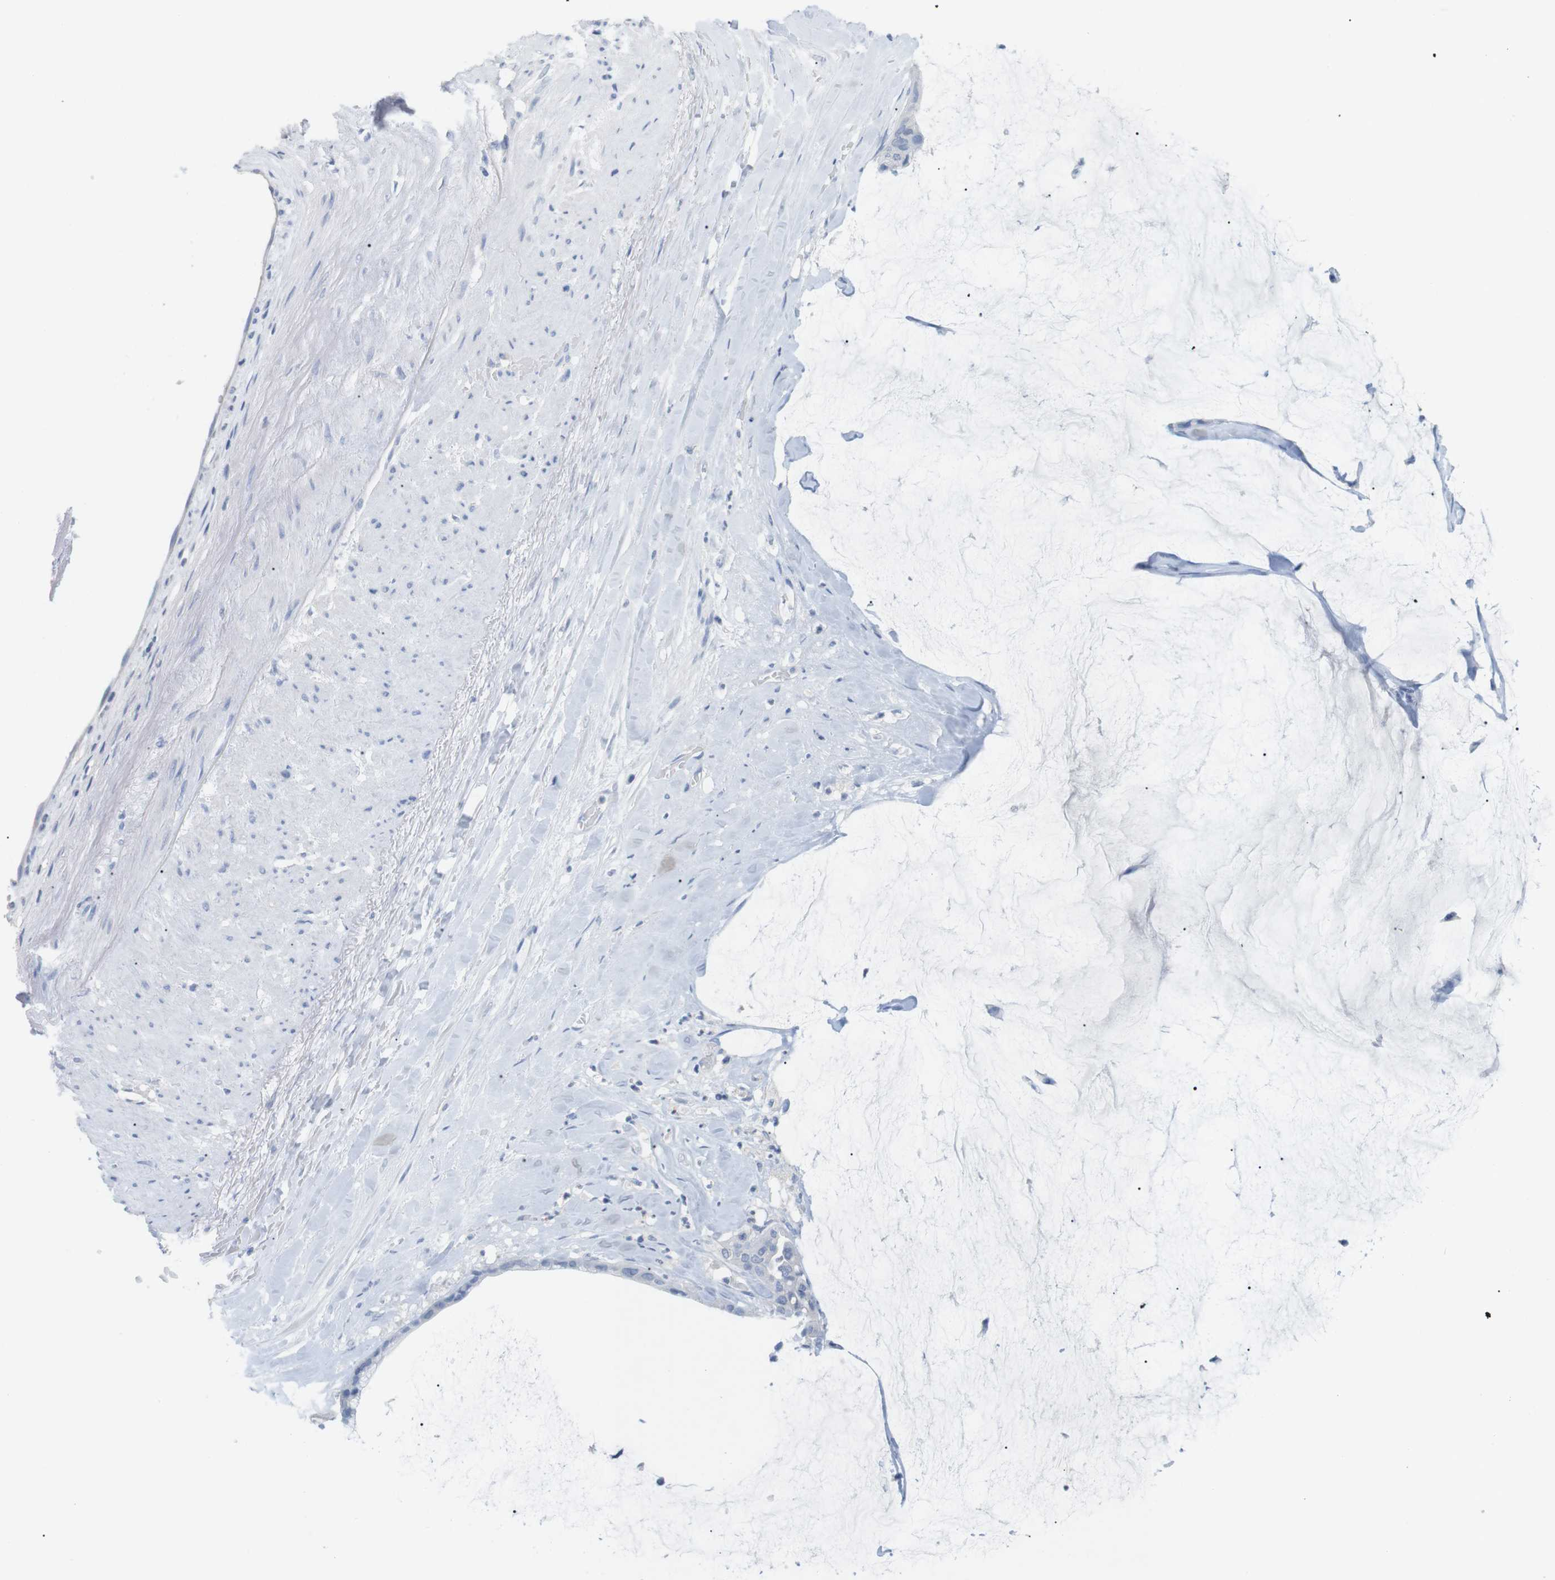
{"staining": {"intensity": "negative", "quantity": "none", "location": "none"}, "tissue": "pancreatic cancer", "cell_type": "Tumor cells", "image_type": "cancer", "snomed": [{"axis": "morphology", "description": "Adenocarcinoma, NOS"}, {"axis": "topography", "description": "Pancreas"}], "caption": "Human adenocarcinoma (pancreatic) stained for a protein using IHC exhibits no expression in tumor cells.", "gene": "HBG2", "patient": {"sex": "male", "age": 41}}